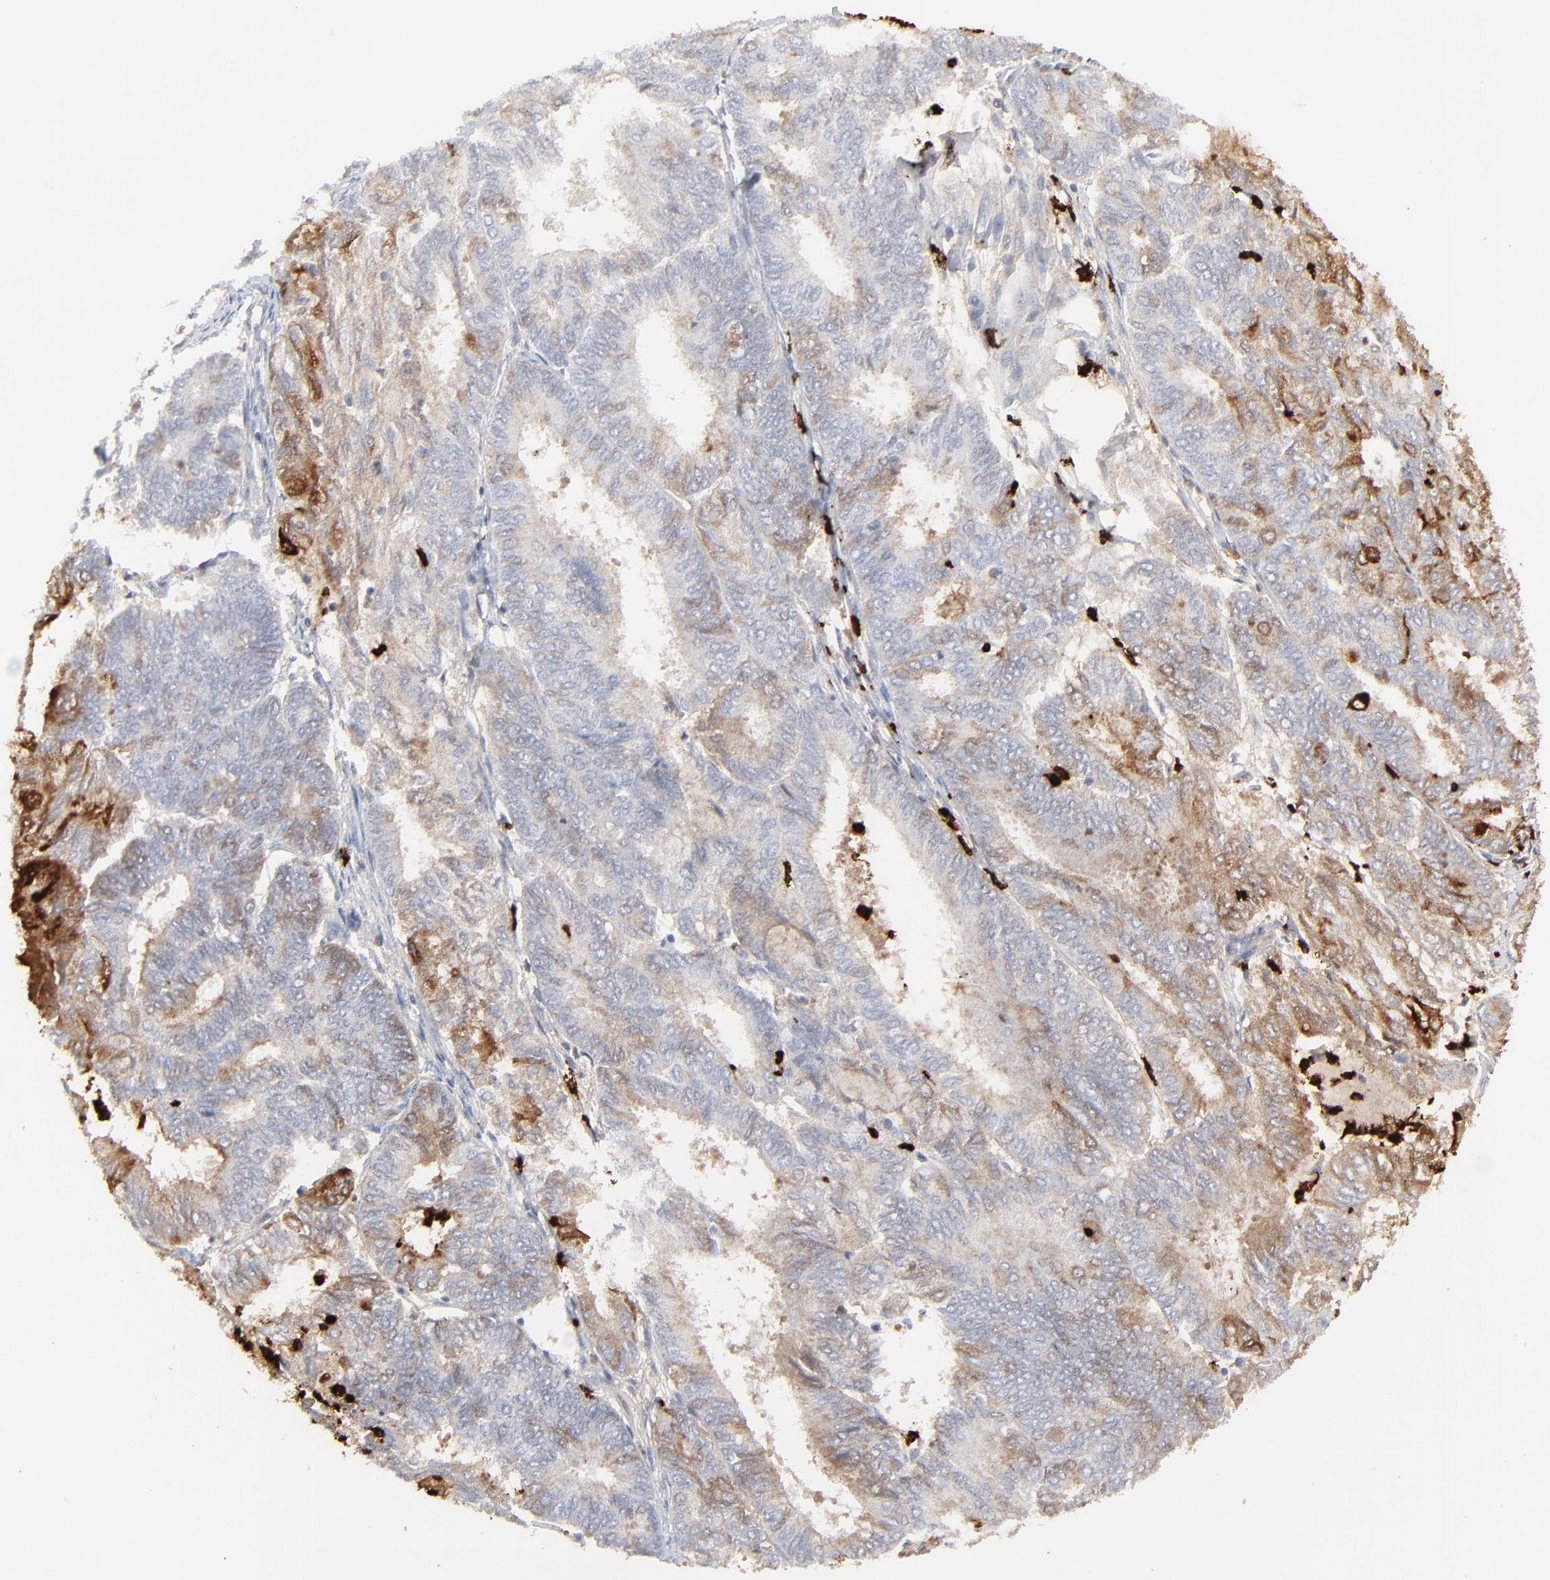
{"staining": {"intensity": "moderate", "quantity": ">75%", "location": "cytoplasmic/membranous"}, "tissue": "endometrial cancer", "cell_type": "Tumor cells", "image_type": "cancer", "snomed": [{"axis": "morphology", "description": "Adenocarcinoma, NOS"}, {"axis": "topography", "description": "Endometrium"}], "caption": "Immunohistochemistry image of human endometrial cancer stained for a protein (brown), which exhibits medium levels of moderate cytoplasmic/membranous positivity in about >75% of tumor cells.", "gene": "LCN2", "patient": {"sex": "female", "age": 59}}